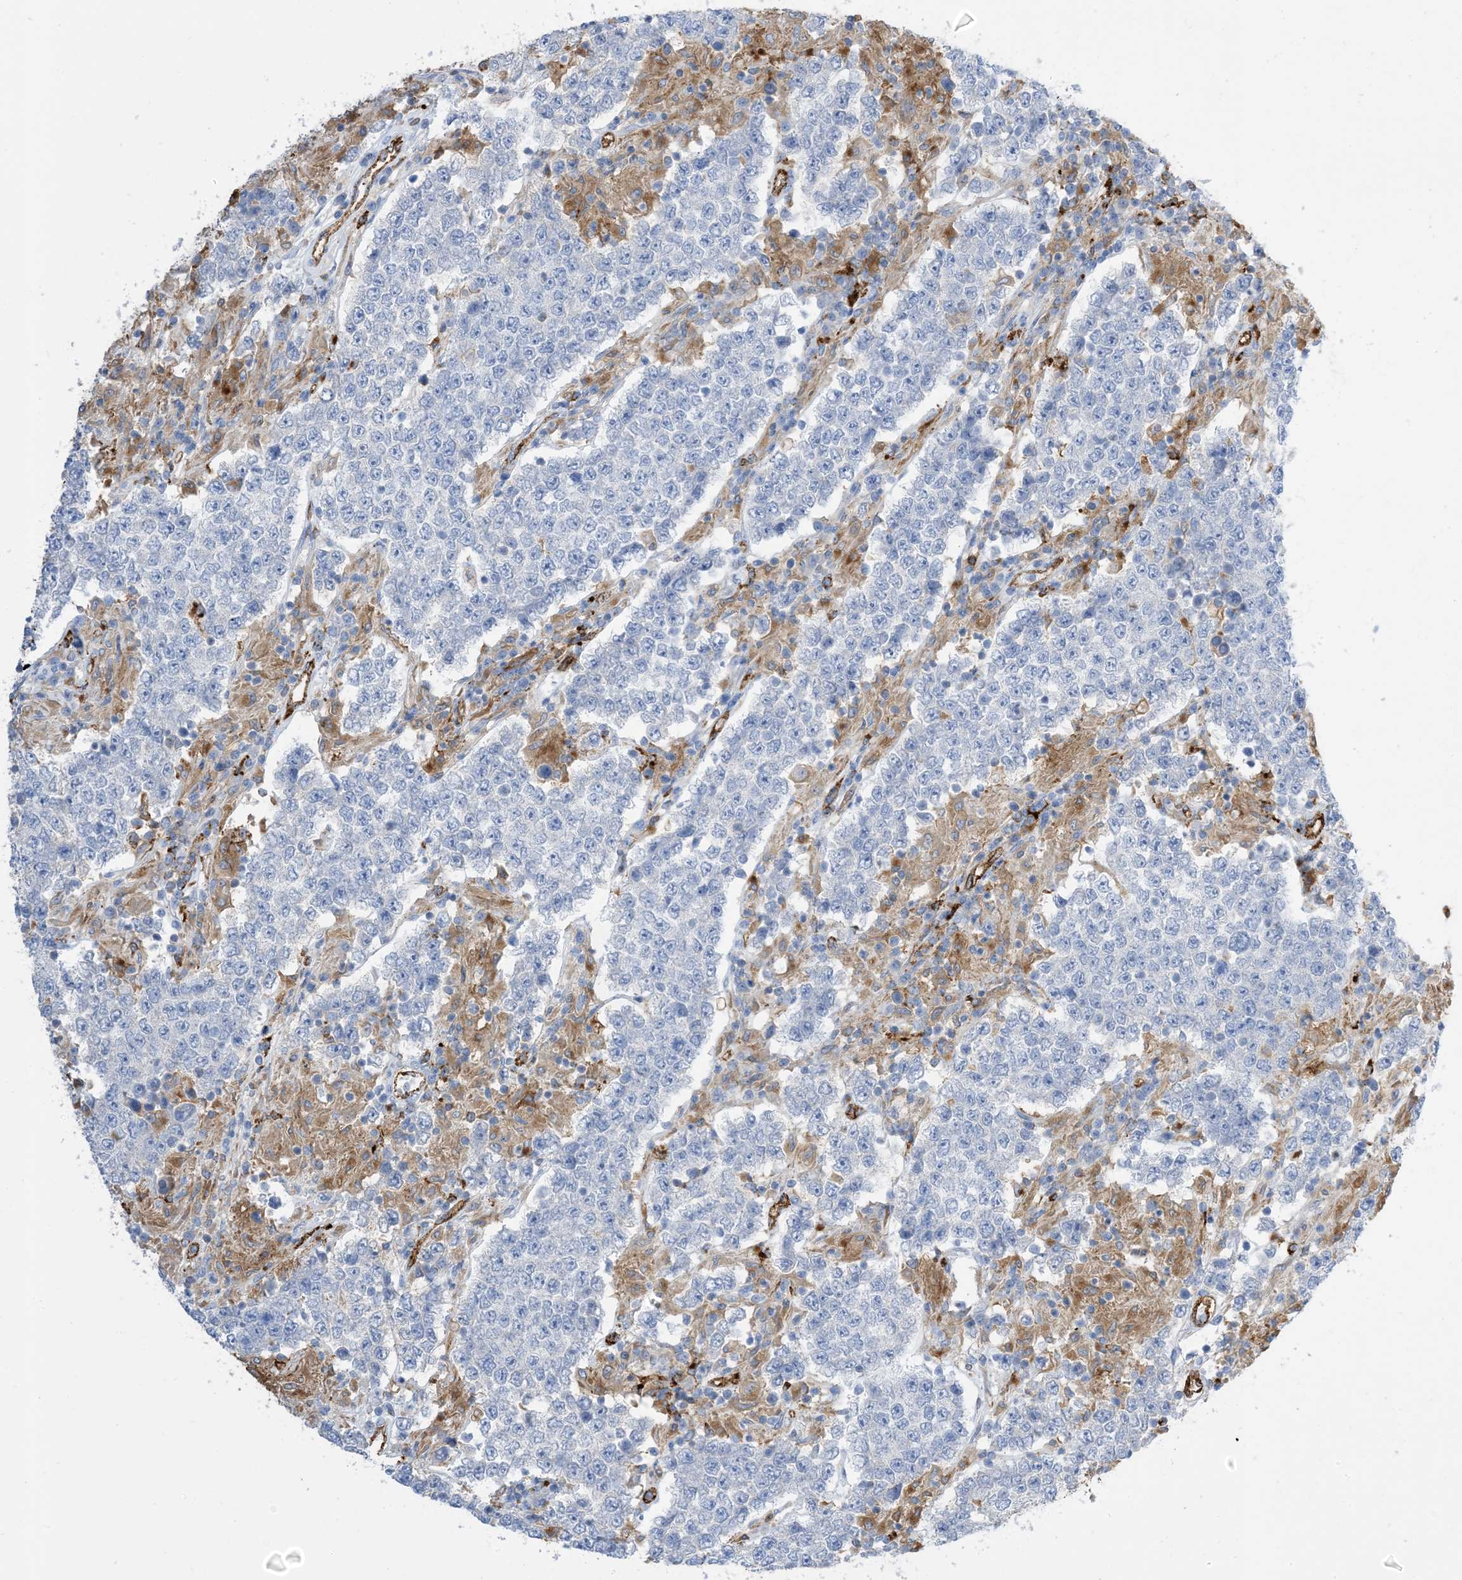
{"staining": {"intensity": "negative", "quantity": "none", "location": "none"}, "tissue": "testis cancer", "cell_type": "Tumor cells", "image_type": "cancer", "snomed": [{"axis": "morphology", "description": "Normal tissue, NOS"}, {"axis": "morphology", "description": "Urothelial carcinoma, High grade"}, {"axis": "morphology", "description": "Seminoma, NOS"}, {"axis": "morphology", "description": "Carcinoma, Embryonal, NOS"}, {"axis": "topography", "description": "Urinary bladder"}, {"axis": "topography", "description": "Testis"}], "caption": "The micrograph exhibits no staining of tumor cells in testis cancer.", "gene": "DPH3", "patient": {"sex": "male", "age": 41}}